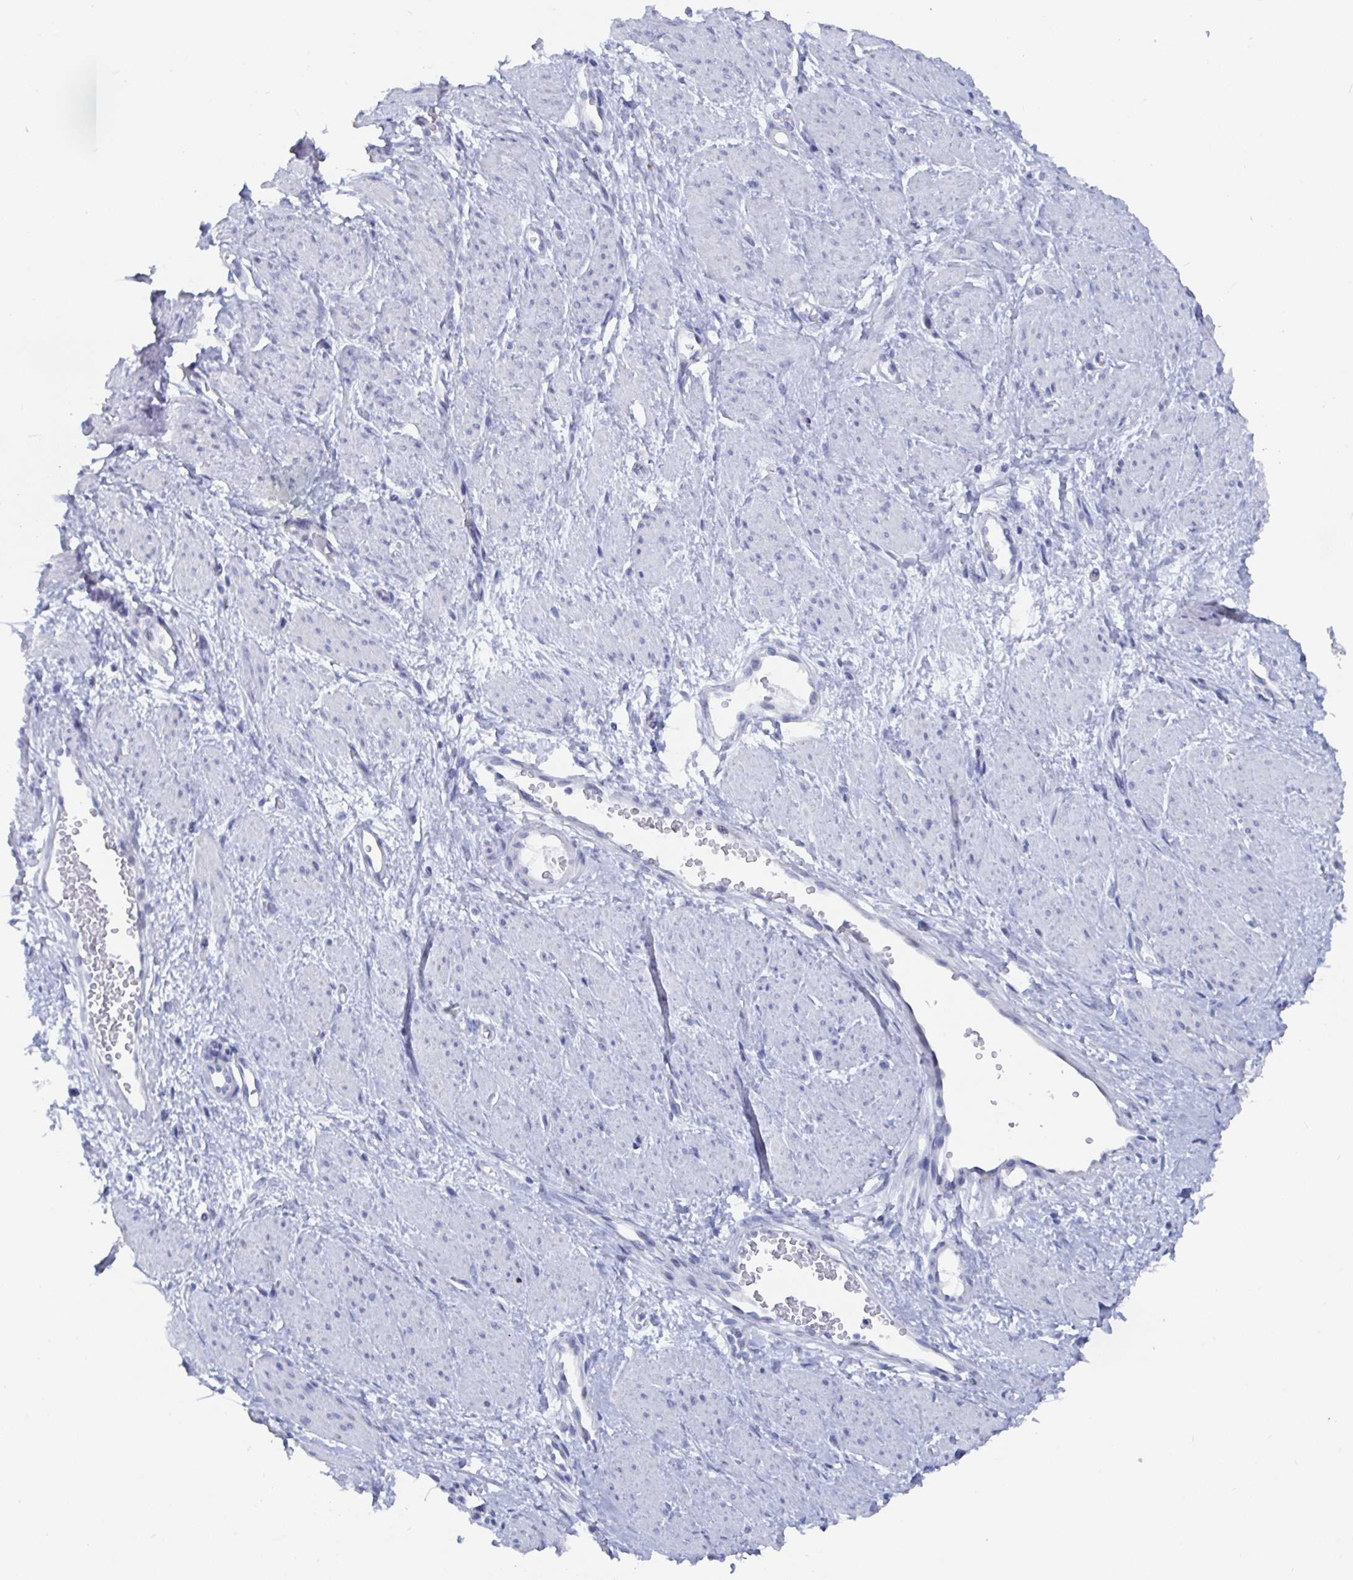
{"staining": {"intensity": "negative", "quantity": "none", "location": "none"}, "tissue": "smooth muscle", "cell_type": "Smooth muscle cells", "image_type": "normal", "snomed": [{"axis": "morphology", "description": "Normal tissue, NOS"}, {"axis": "topography", "description": "Smooth muscle"}, {"axis": "topography", "description": "Uterus"}], "caption": "The photomicrograph demonstrates no staining of smooth muscle cells in unremarkable smooth muscle. (DAB immunohistochemistry (IHC), high magnification).", "gene": "CAMKV", "patient": {"sex": "female", "age": 39}}